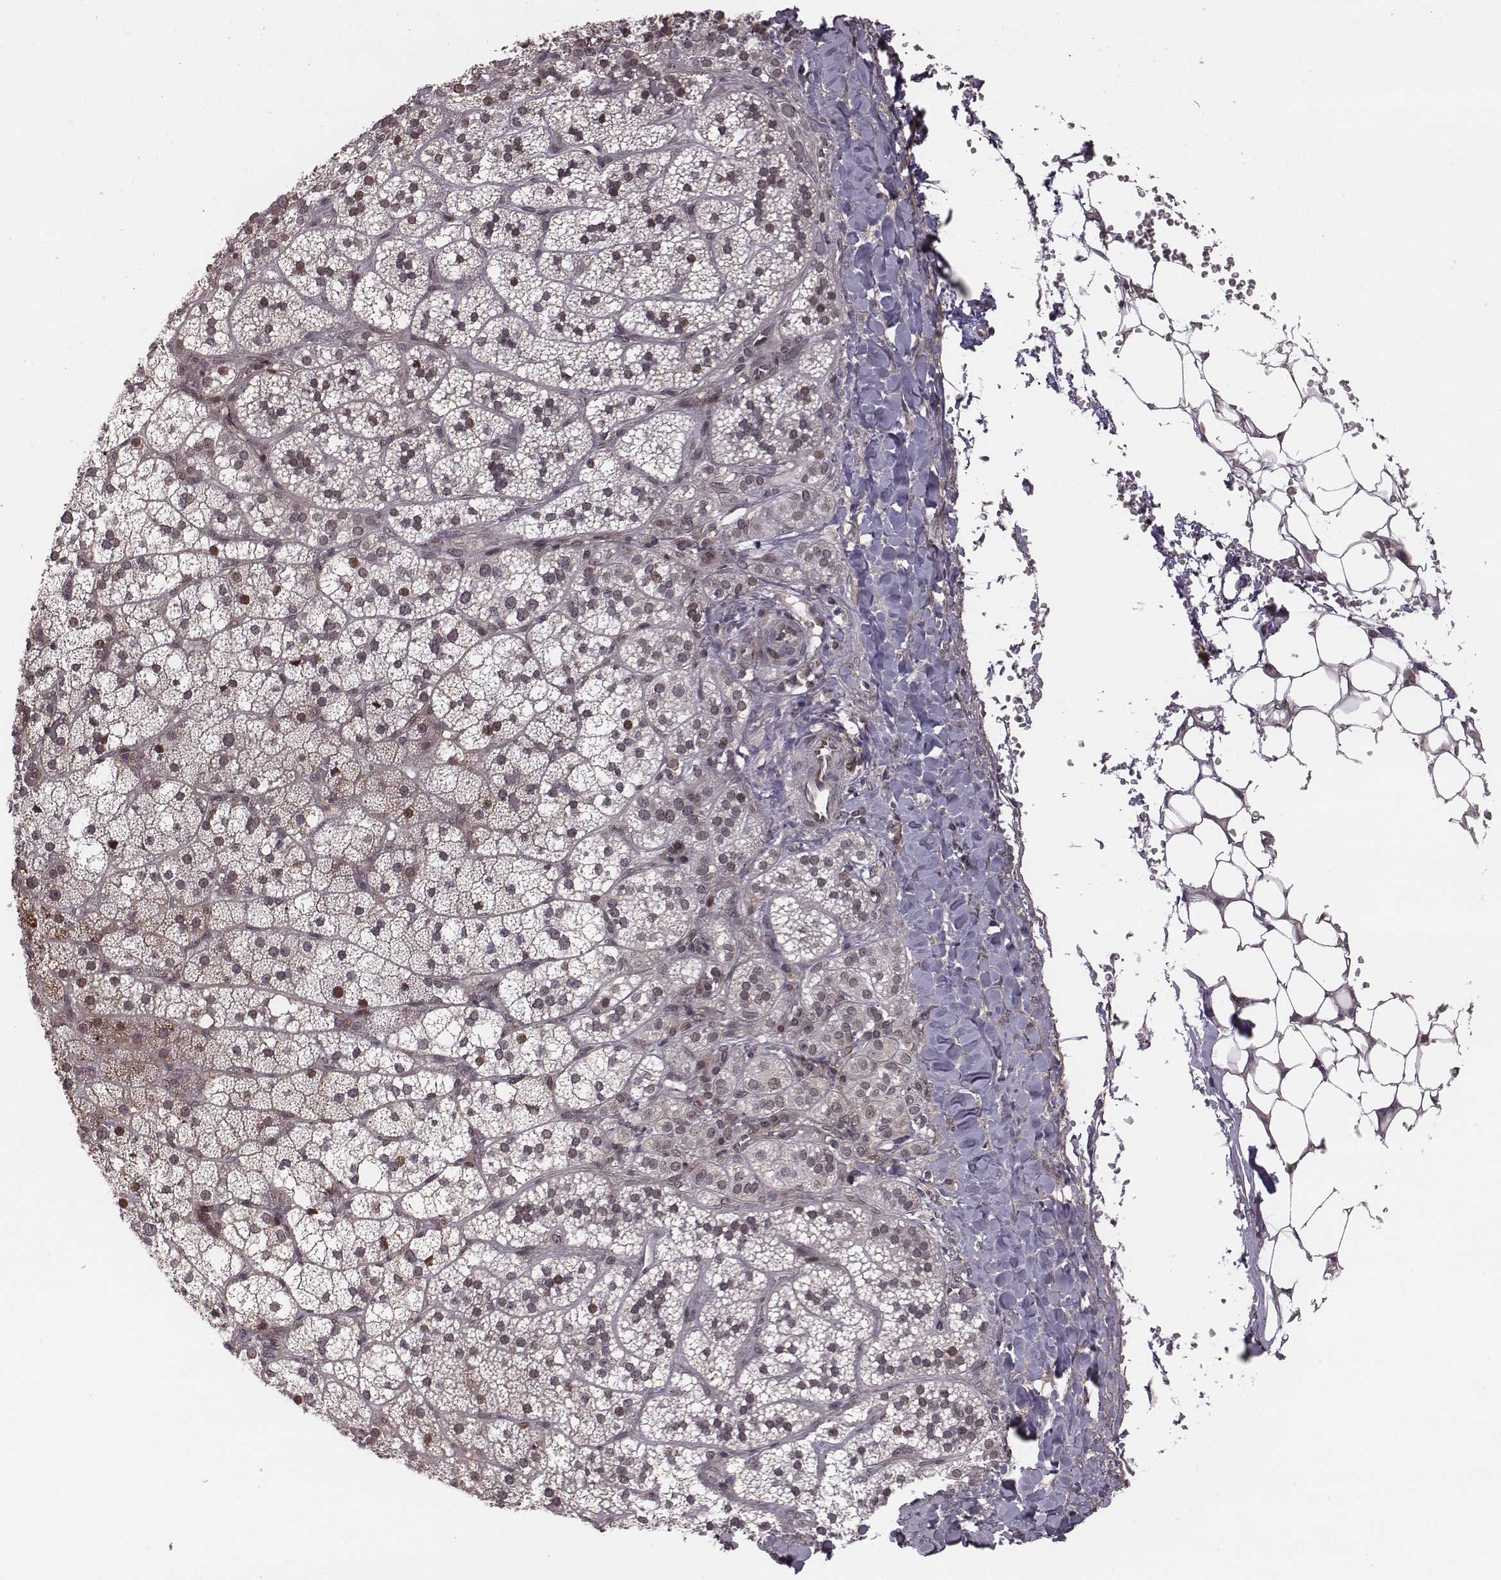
{"staining": {"intensity": "moderate", "quantity": "<25%", "location": "nuclear"}, "tissue": "adrenal gland", "cell_type": "Glandular cells", "image_type": "normal", "snomed": [{"axis": "morphology", "description": "Normal tissue, NOS"}, {"axis": "topography", "description": "Adrenal gland"}], "caption": "Protein analysis of unremarkable adrenal gland exhibits moderate nuclear positivity in about <25% of glandular cells. The staining is performed using DAB brown chromogen to label protein expression. The nuclei are counter-stained blue using hematoxylin.", "gene": "RPL3", "patient": {"sex": "male", "age": 53}}